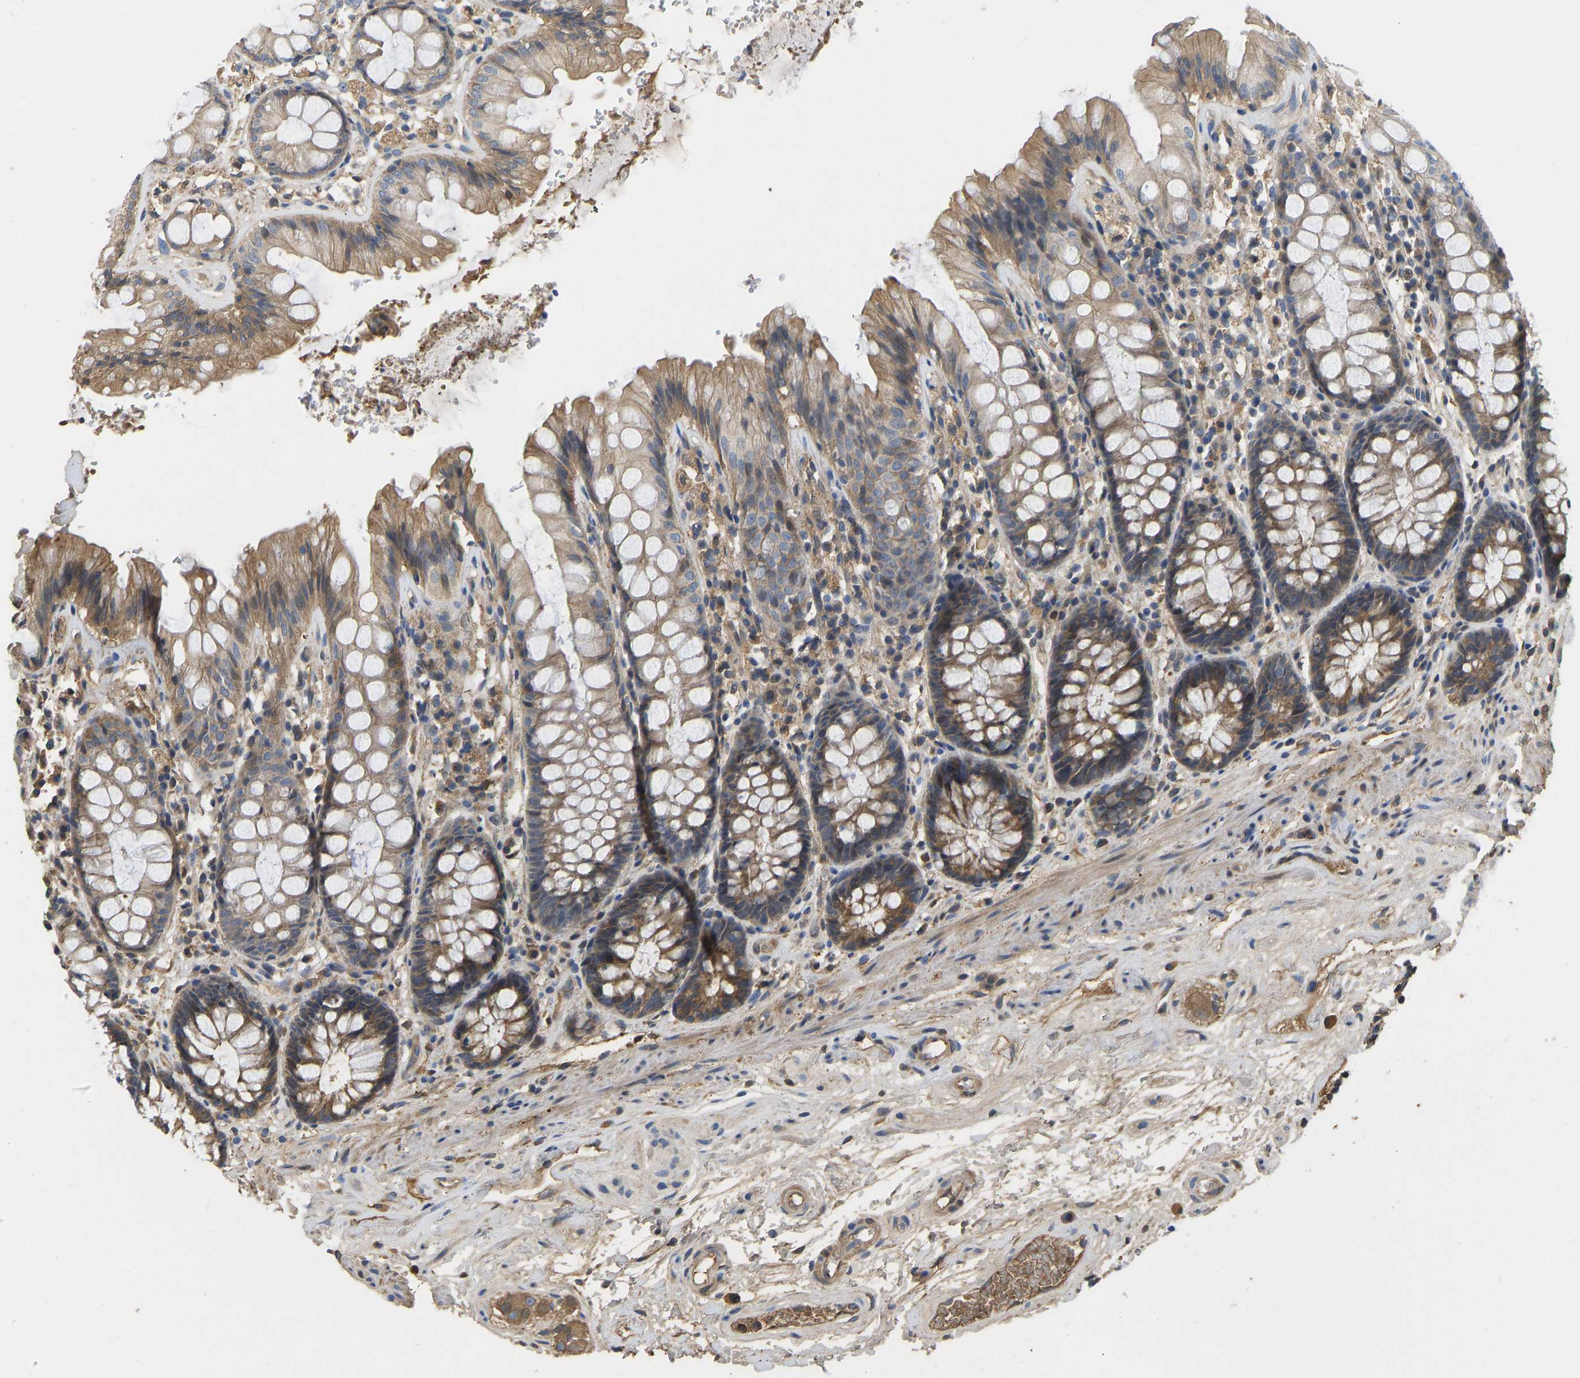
{"staining": {"intensity": "moderate", "quantity": ">75%", "location": "cytoplasmic/membranous"}, "tissue": "rectum", "cell_type": "Glandular cells", "image_type": "normal", "snomed": [{"axis": "morphology", "description": "Normal tissue, NOS"}, {"axis": "topography", "description": "Rectum"}], "caption": "Moderate cytoplasmic/membranous expression is seen in about >75% of glandular cells in normal rectum.", "gene": "VCPKMT", "patient": {"sex": "male", "age": 64}}